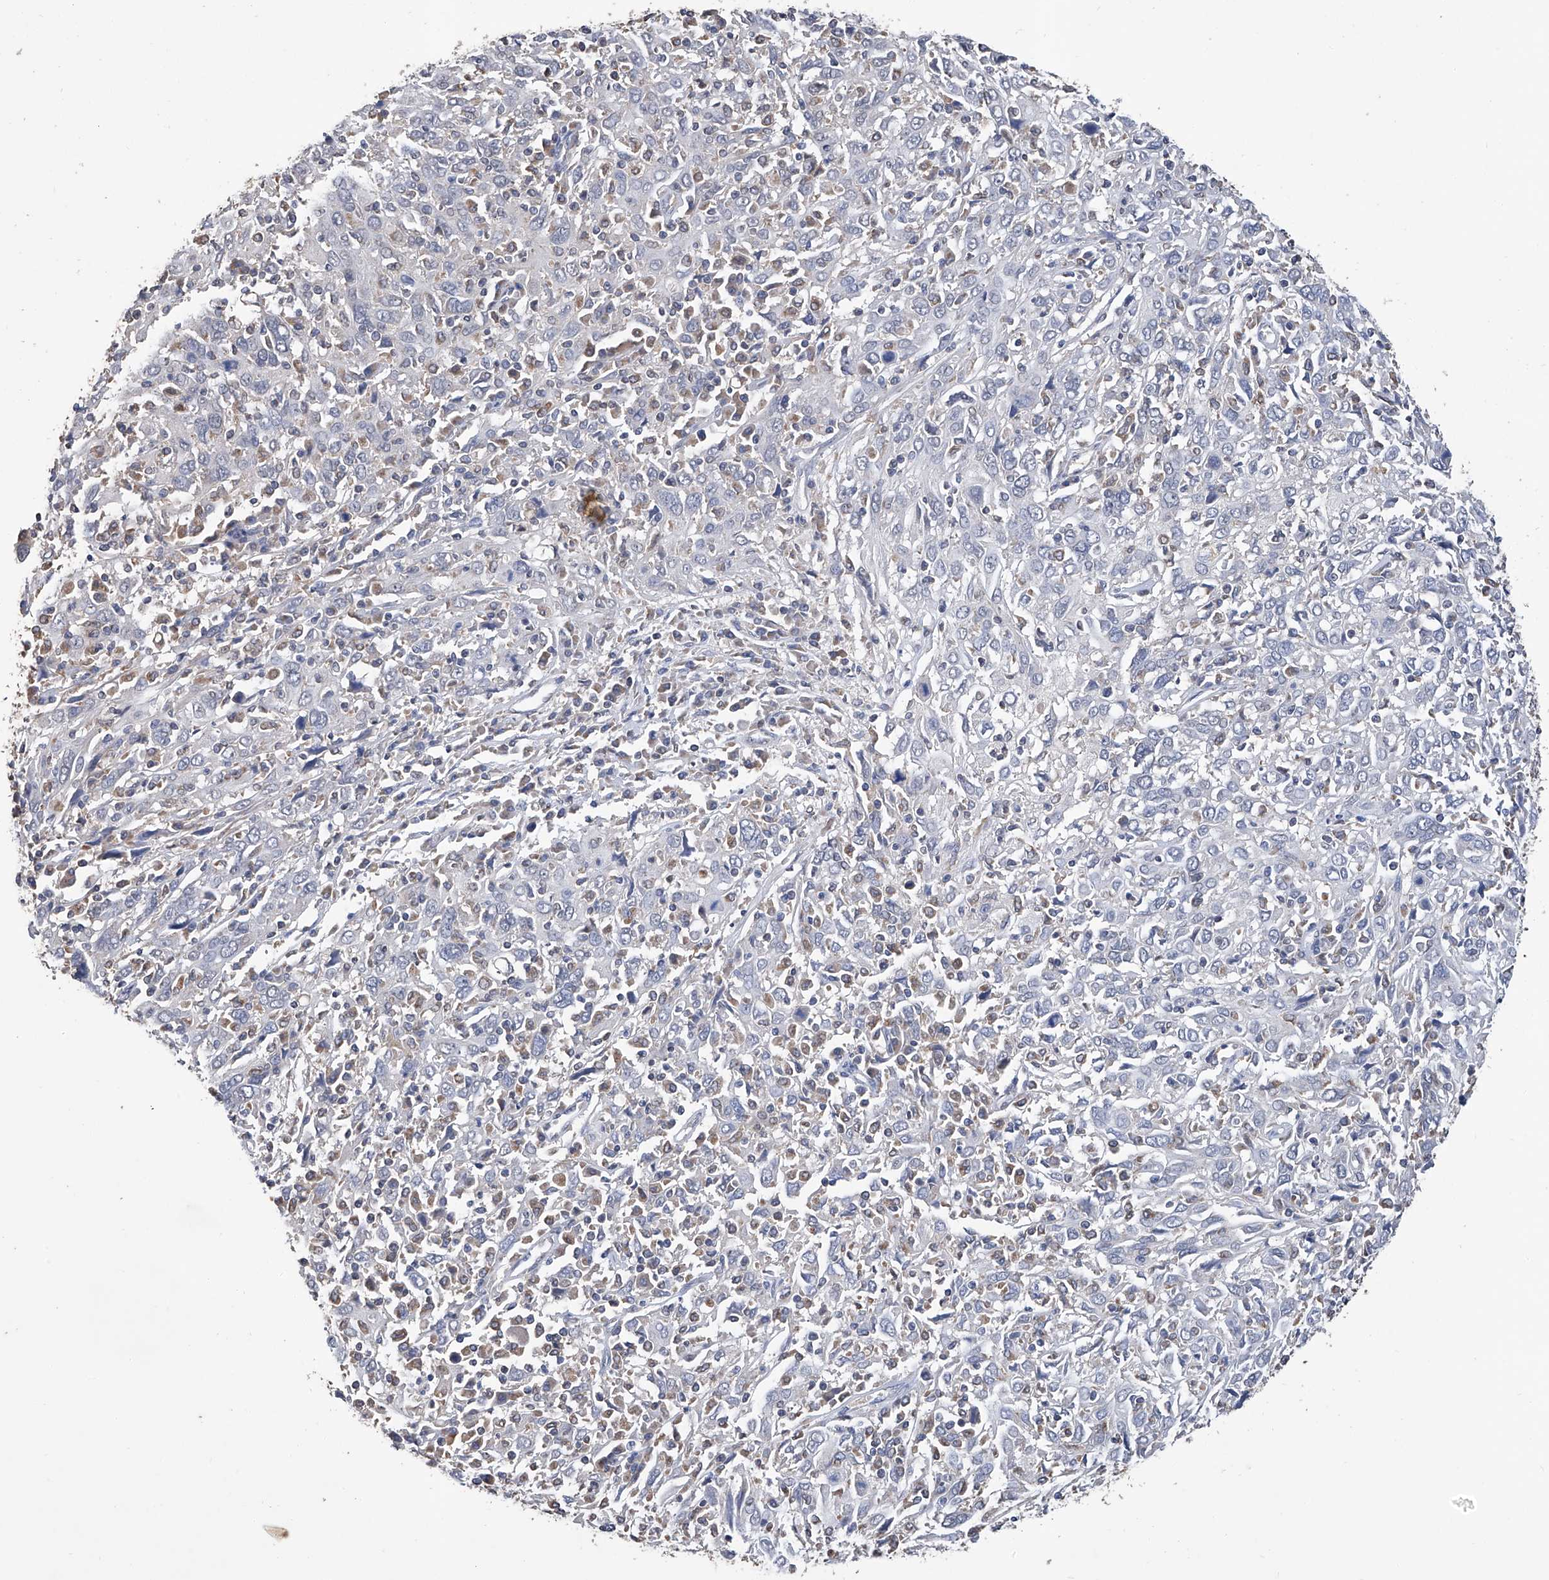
{"staining": {"intensity": "negative", "quantity": "none", "location": "none"}, "tissue": "cervical cancer", "cell_type": "Tumor cells", "image_type": "cancer", "snomed": [{"axis": "morphology", "description": "Squamous cell carcinoma, NOS"}, {"axis": "topography", "description": "Cervix"}], "caption": "Immunohistochemistry of cervical squamous cell carcinoma reveals no positivity in tumor cells.", "gene": "GPT", "patient": {"sex": "female", "age": 46}}